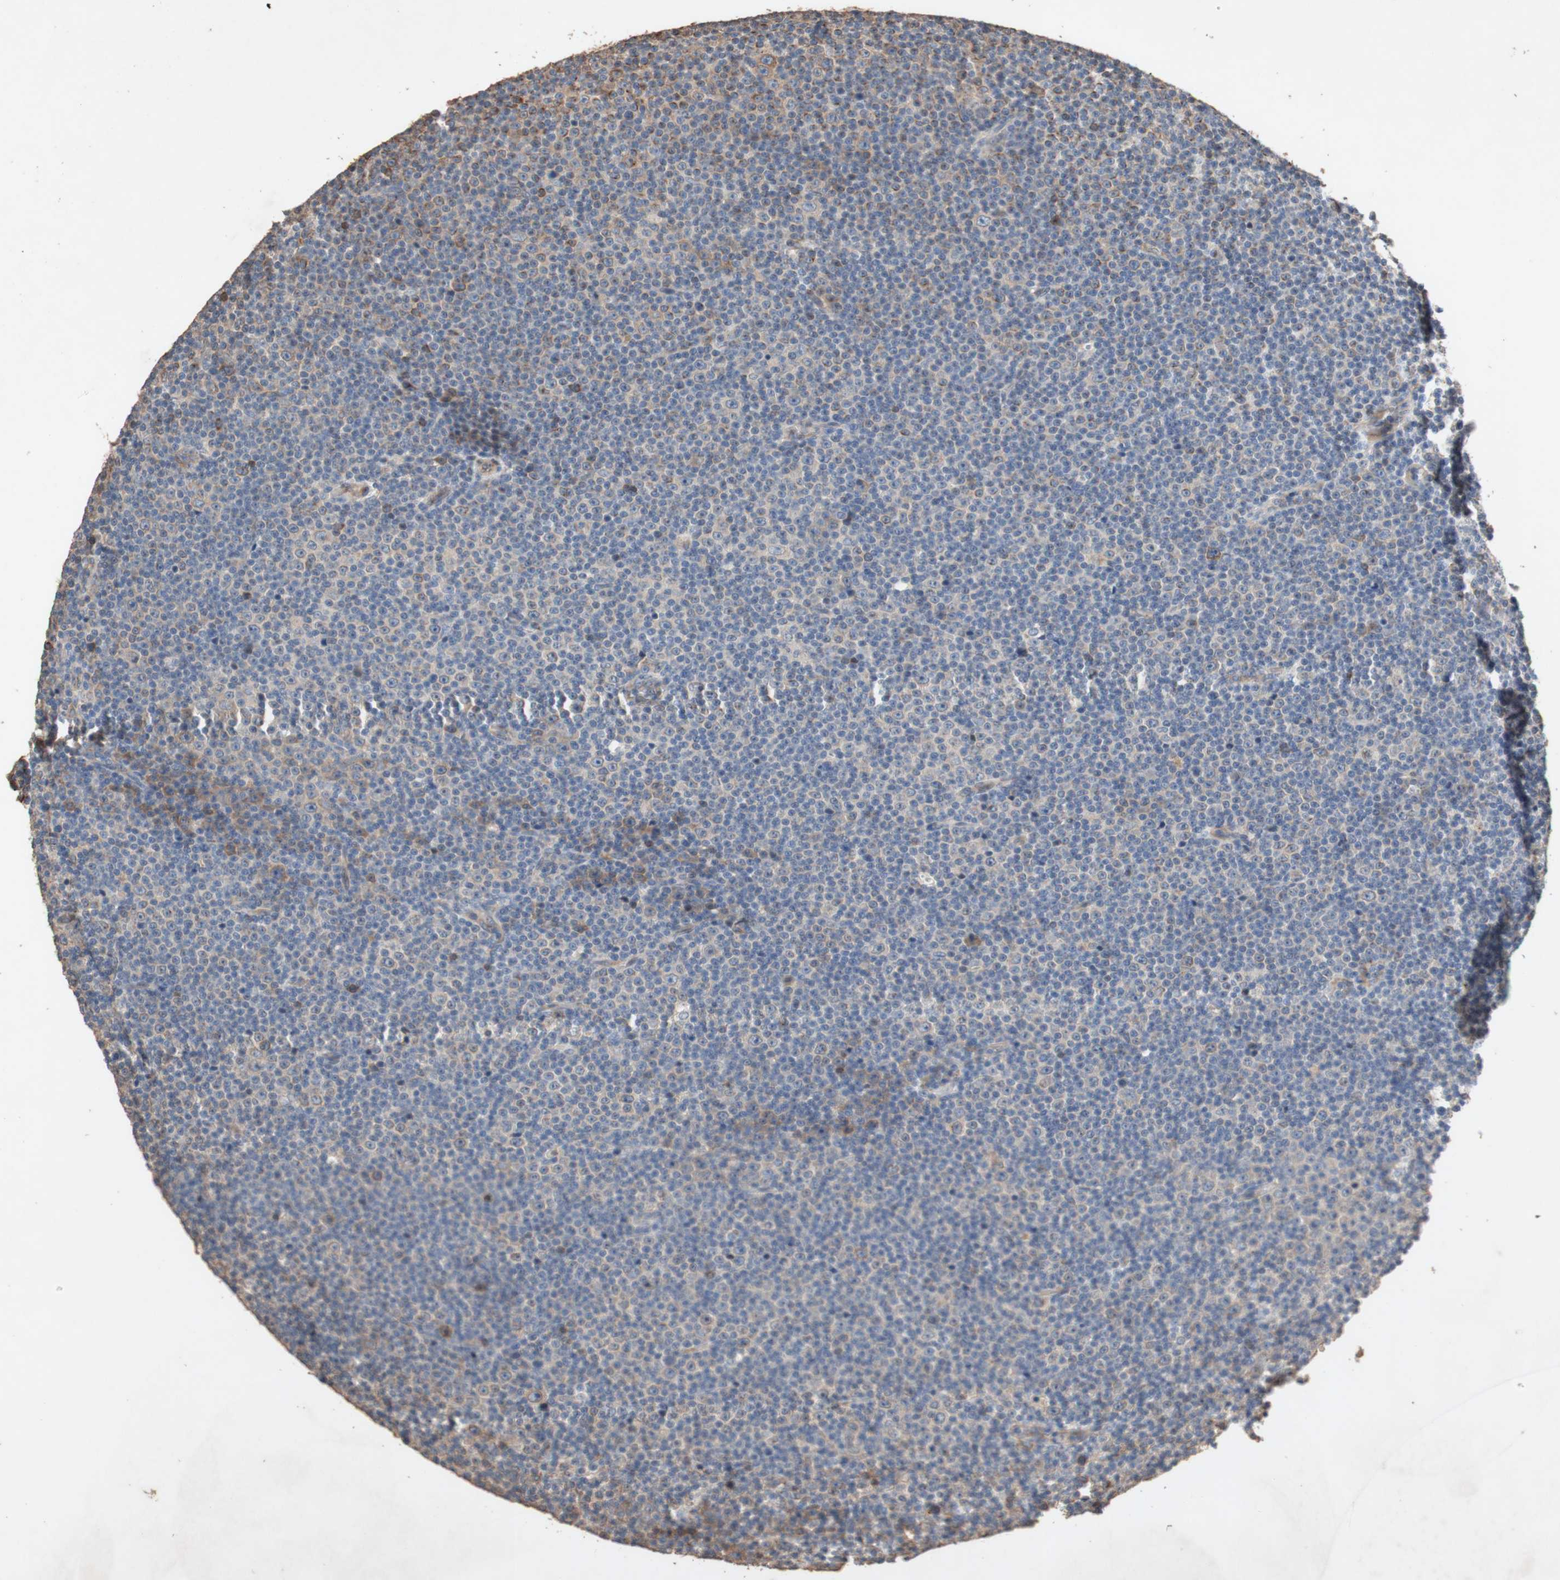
{"staining": {"intensity": "weak", "quantity": "<25%", "location": "cytoplasmic/membranous"}, "tissue": "lymphoma", "cell_type": "Tumor cells", "image_type": "cancer", "snomed": [{"axis": "morphology", "description": "Malignant lymphoma, non-Hodgkin's type, Low grade"}, {"axis": "topography", "description": "Lymph node"}], "caption": "Tumor cells are negative for protein expression in human lymphoma.", "gene": "TUBB", "patient": {"sex": "female", "age": 67}}